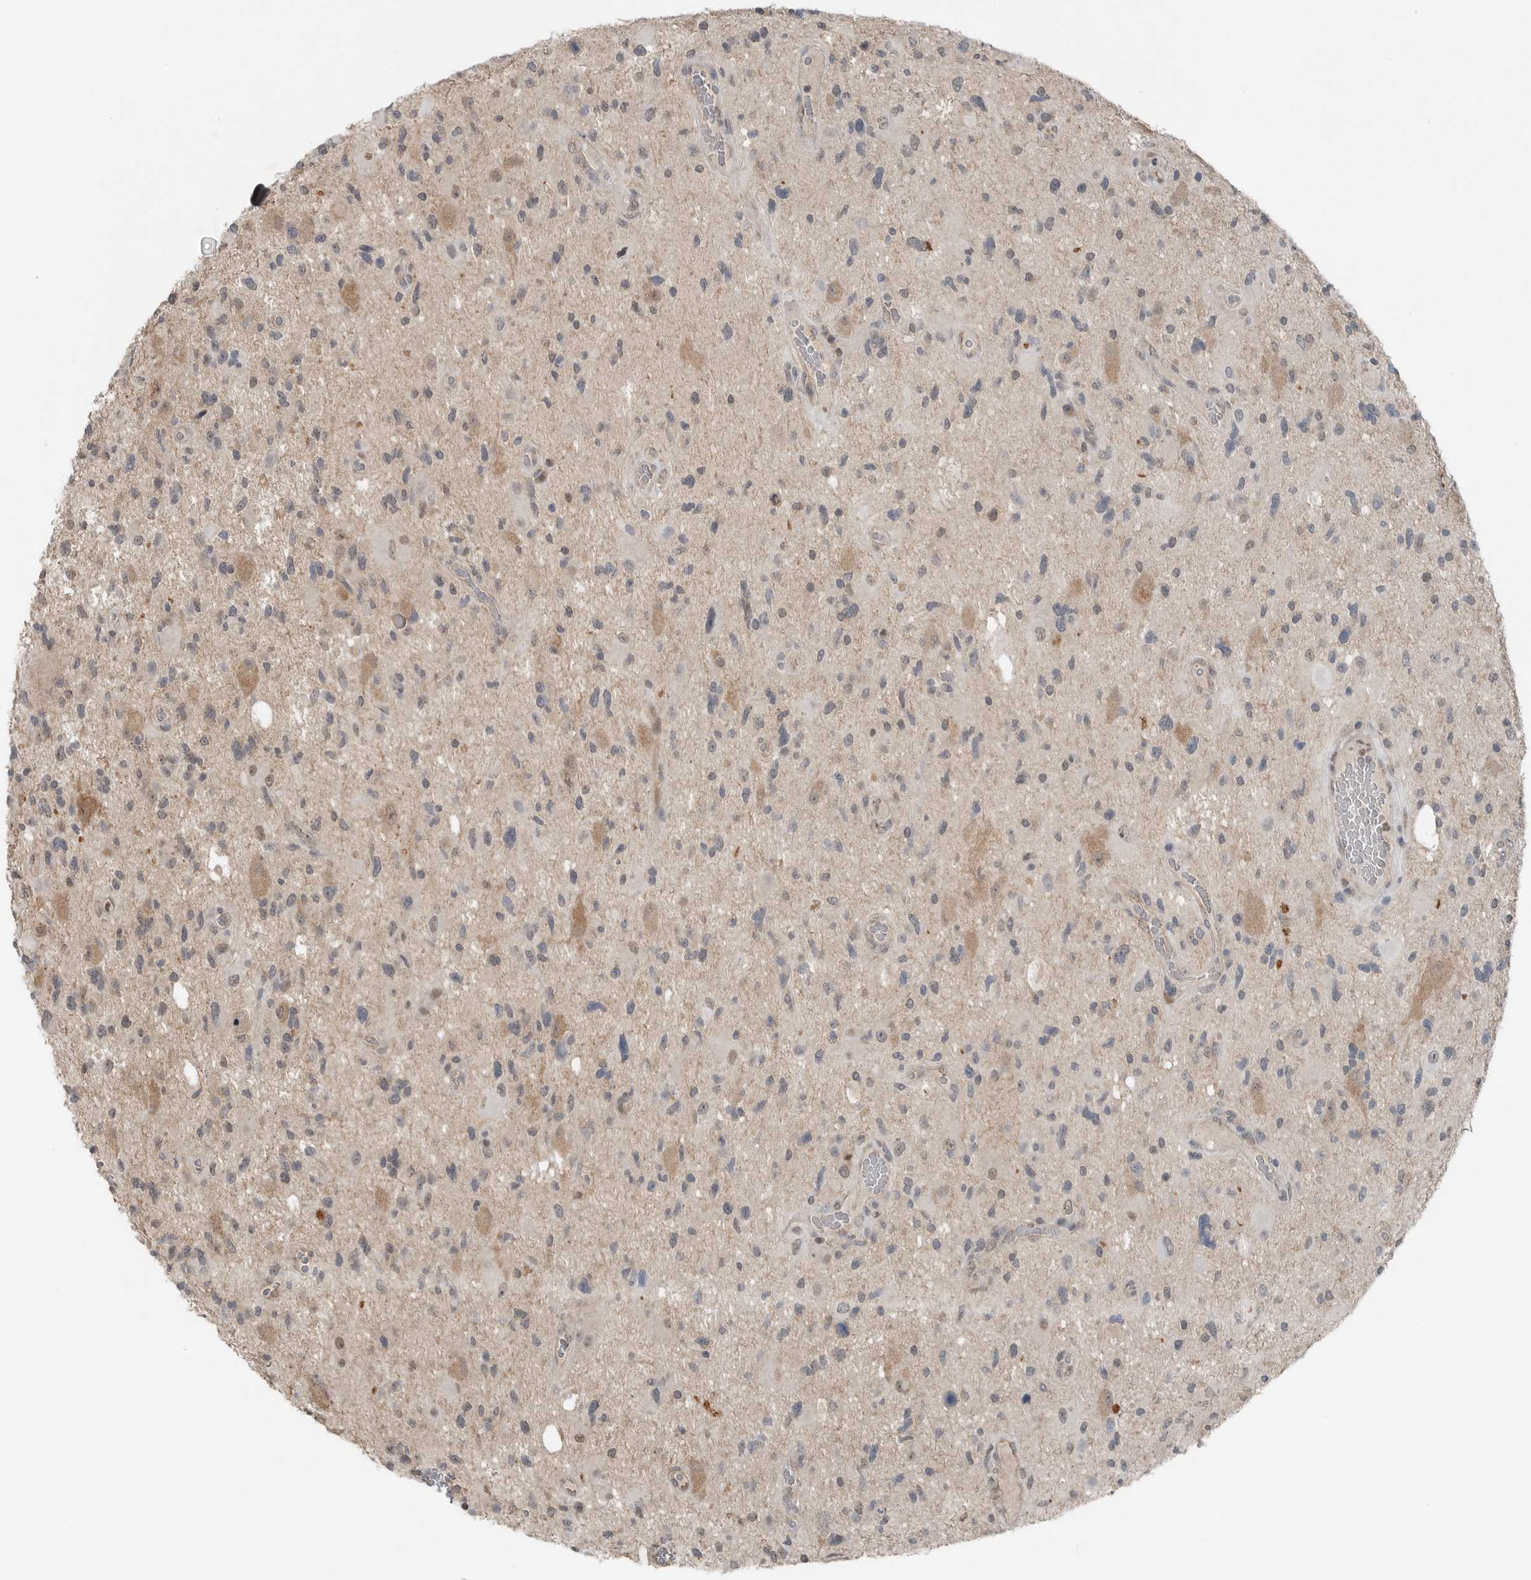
{"staining": {"intensity": "moderate", "quantity": "<25%", "location": "nuclear"}, "tissue": "glioma", "cell_type": "Tumor cells", "image_type": "cancer", "snomed": [{"axis": "morphology", "description": "Glioma, malignant, High grade"}, {"axis": "topography", "description": "Brain"}], "caption": "High-magnification brightfield microscopy of glioma stained with DAB (brown) and counterstained with hematoxylin (blue). tumor cells exhibit moderate nuclear expression is seen in about<25% of cells.", "gene": "MFAP3L", "patient": {"sex": "male", "age": 33}}